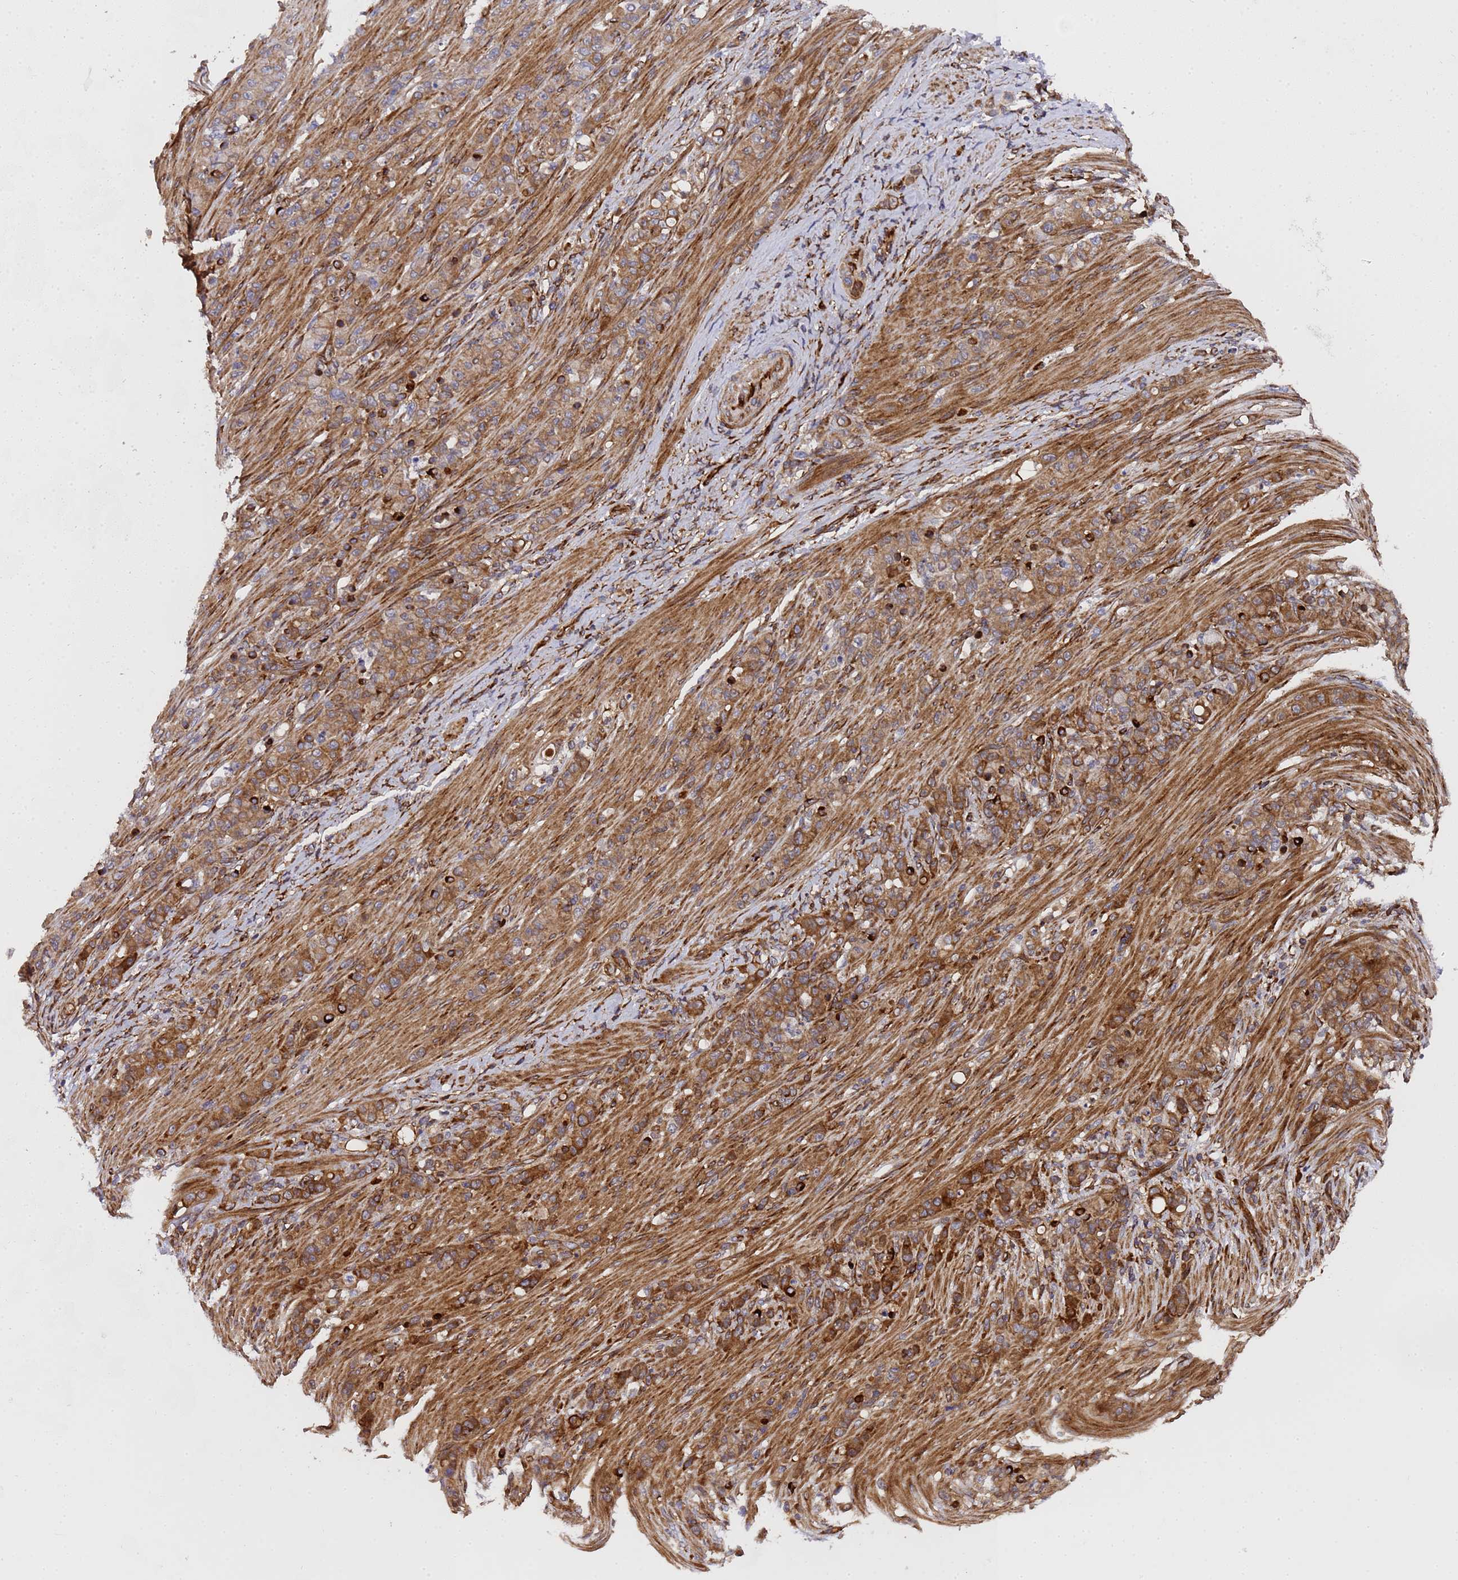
{"staining": {"intensity": "moderate", "quantity": ">75%", "location": "cytoplasmic/membranous"}, "tissue": "stomach cancer", "cell_type": "Tumor cells", "image_type": "cancer", "snomed": [{"axis": "morphology", "description": "Adenocarcinoma, NOS"}, {"axis": "topography", "description": "Stomach"}], "caption": "High-power microscopy captured an immunohistochemistry histopathology image of stomach cancer (adenocarcinoma), revealing moderate cytoplasmic/membranous staining in about >75% of tumor cells.", "gene": "MOCS1", "patient": {"sex": "female", "age": 79}}